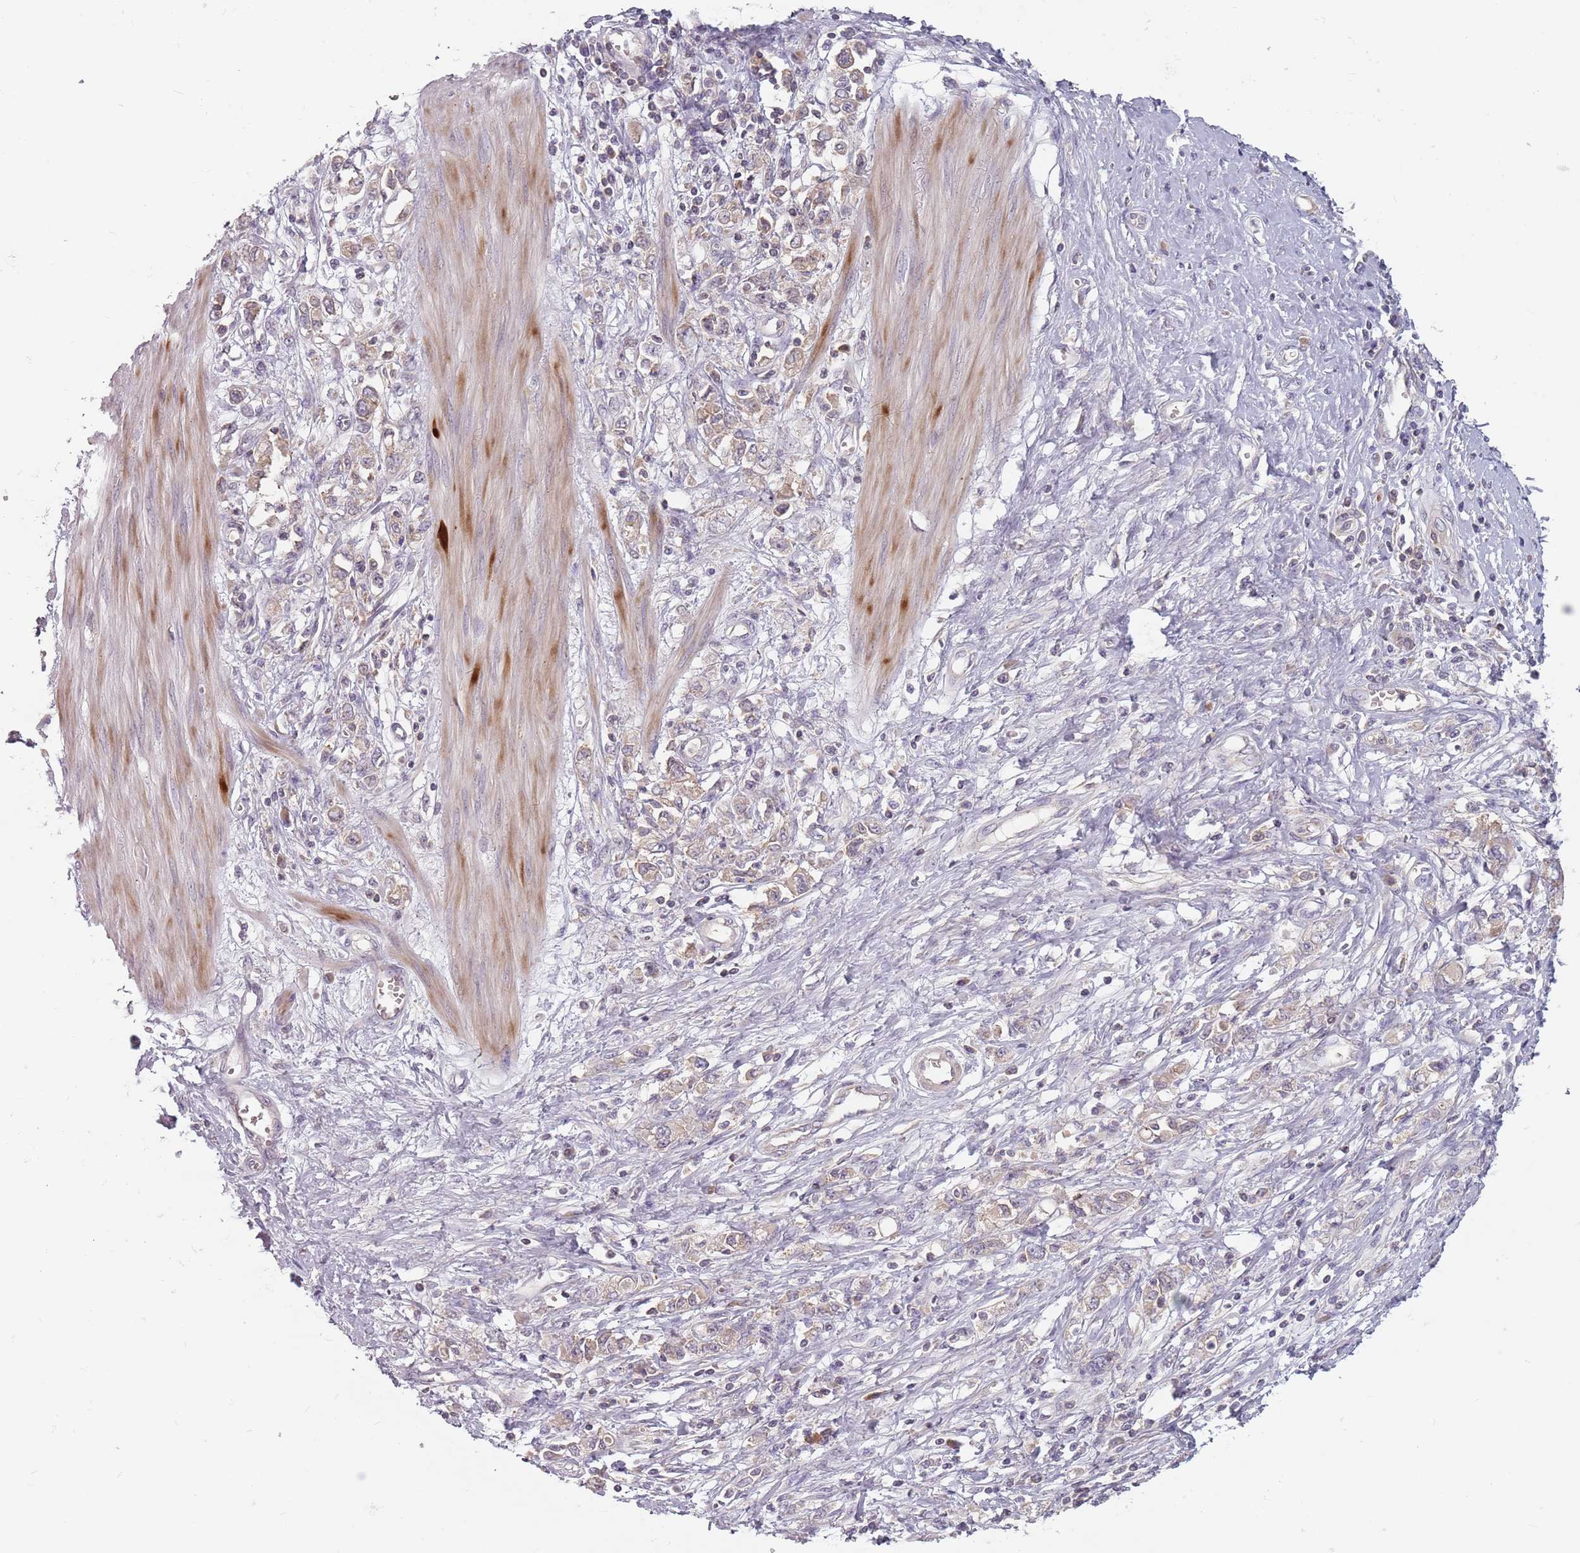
{"staining": {"intensity": "weak", "quantity": "25%-75%", "location": "cytoplasmic/membranous"}, "tissue": "stomach cancer", "cell_type": "Tumor cells", "image_type": "cancer", "snomed": [{"axis": "morphology", "description": "Adenocarcinoma, NOS"}, {"axis": "topography", "description": "Stomach"}], "caption": "Stomach cancer stained with IHC shows weak cytoplasmic/membranous positivity in about 25%-75% of tumor cells.", "gene": "ASB13", "patient": {"sex": "female", "age": 76}}